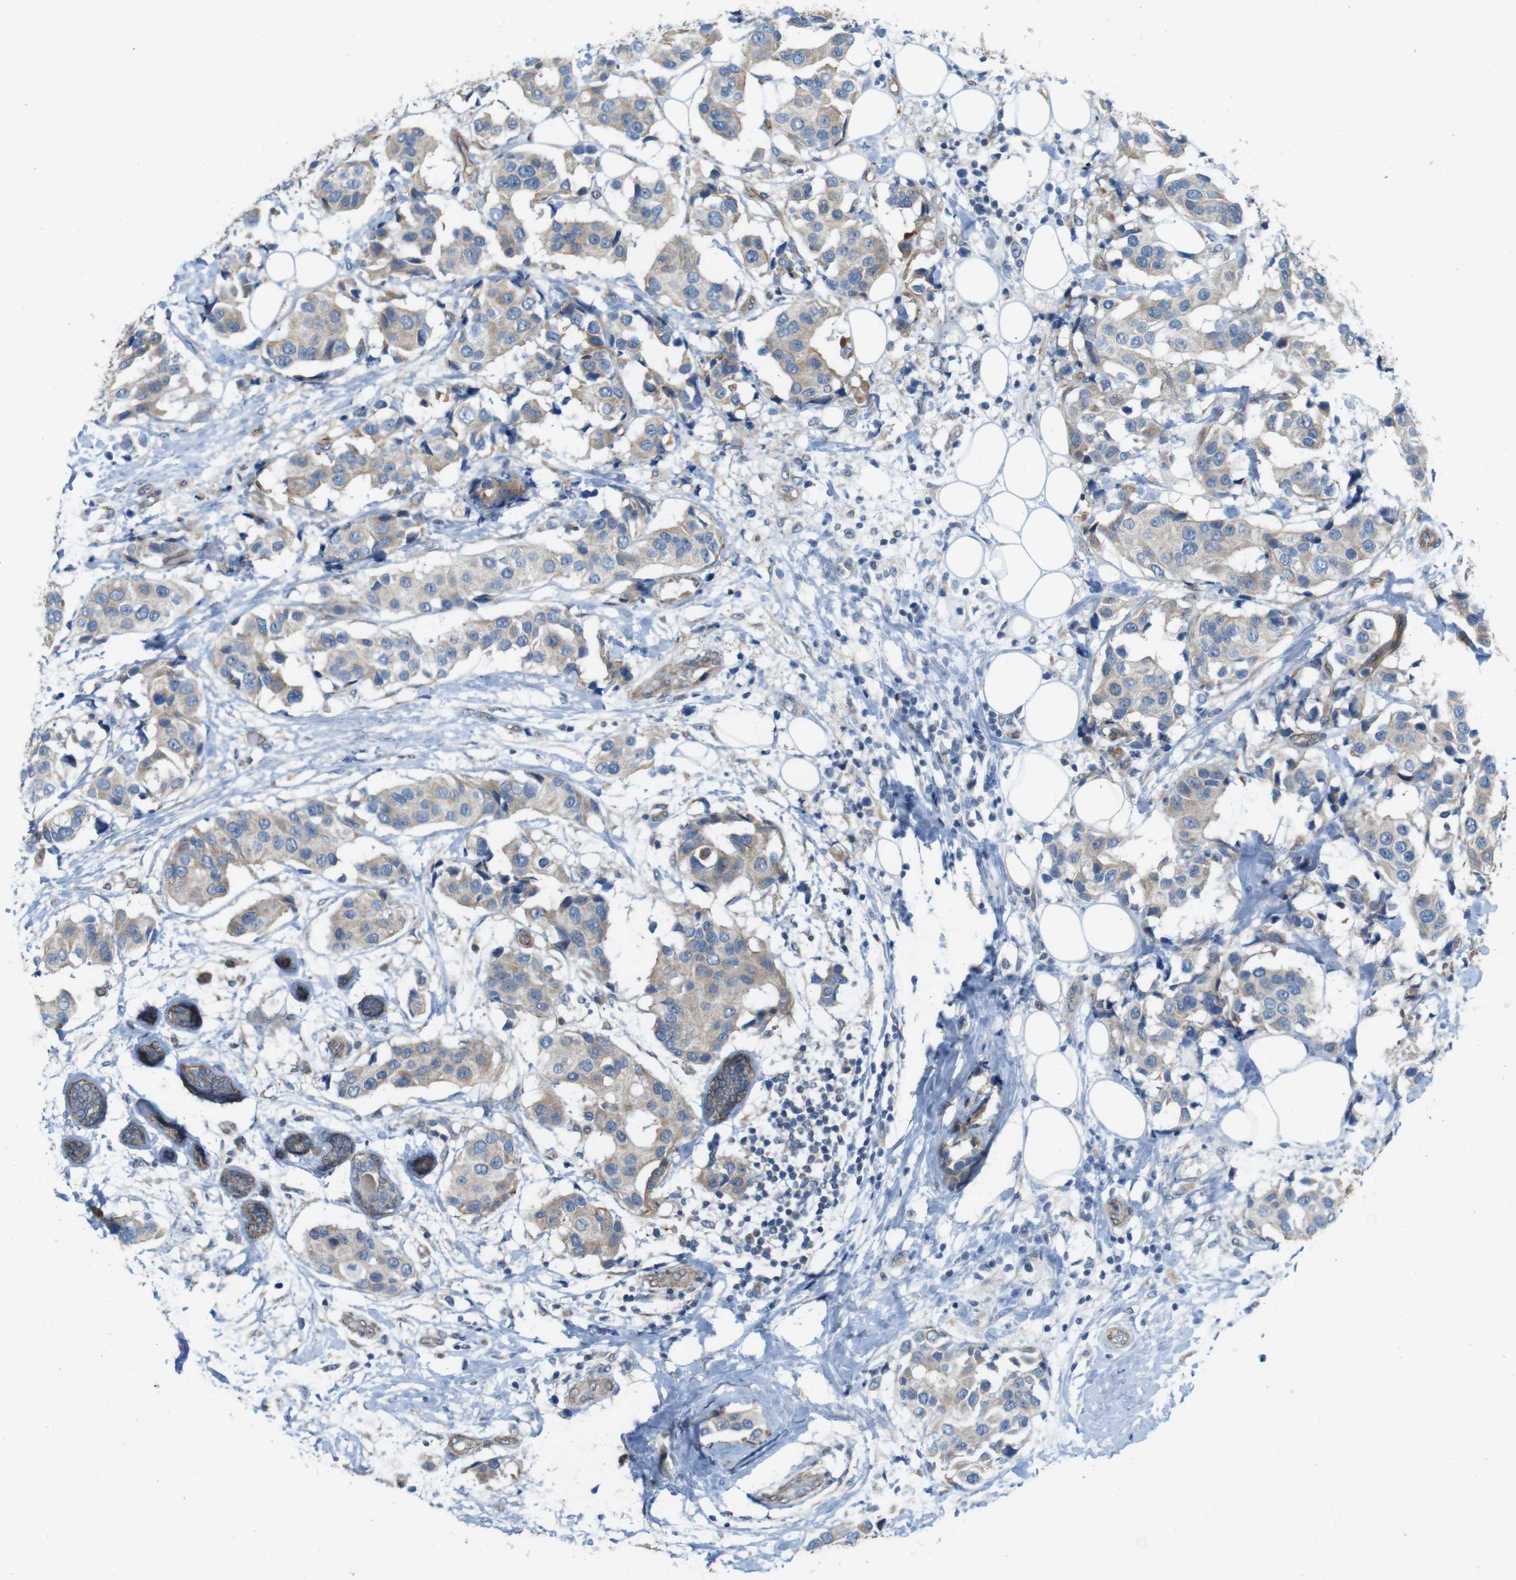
{"staining": {"intensity": "weak", "quantity": ">75%", "location": "cytoplasmic/membranous"}, "tissue": "breast cancer", "cell_type": "Tumor cells", "image_type": "cancer", "snomed": [{"axis": "morphology", "description": "Normal tissue, NOS"}, {"axis": "morphology", "description": "Duct carcinoma"}, {"axis": "topography", "description": "Breast"}], "caption": "IHC (DAB (3,3'-diaminobenzidine)) staining of human breast invasive ductal carcinoma displays weak cytoplasmic/membranous protein expression in about >75% of tumor cells.", "gene": "SKI", "patient": {"sex": "female", "age": 39}}